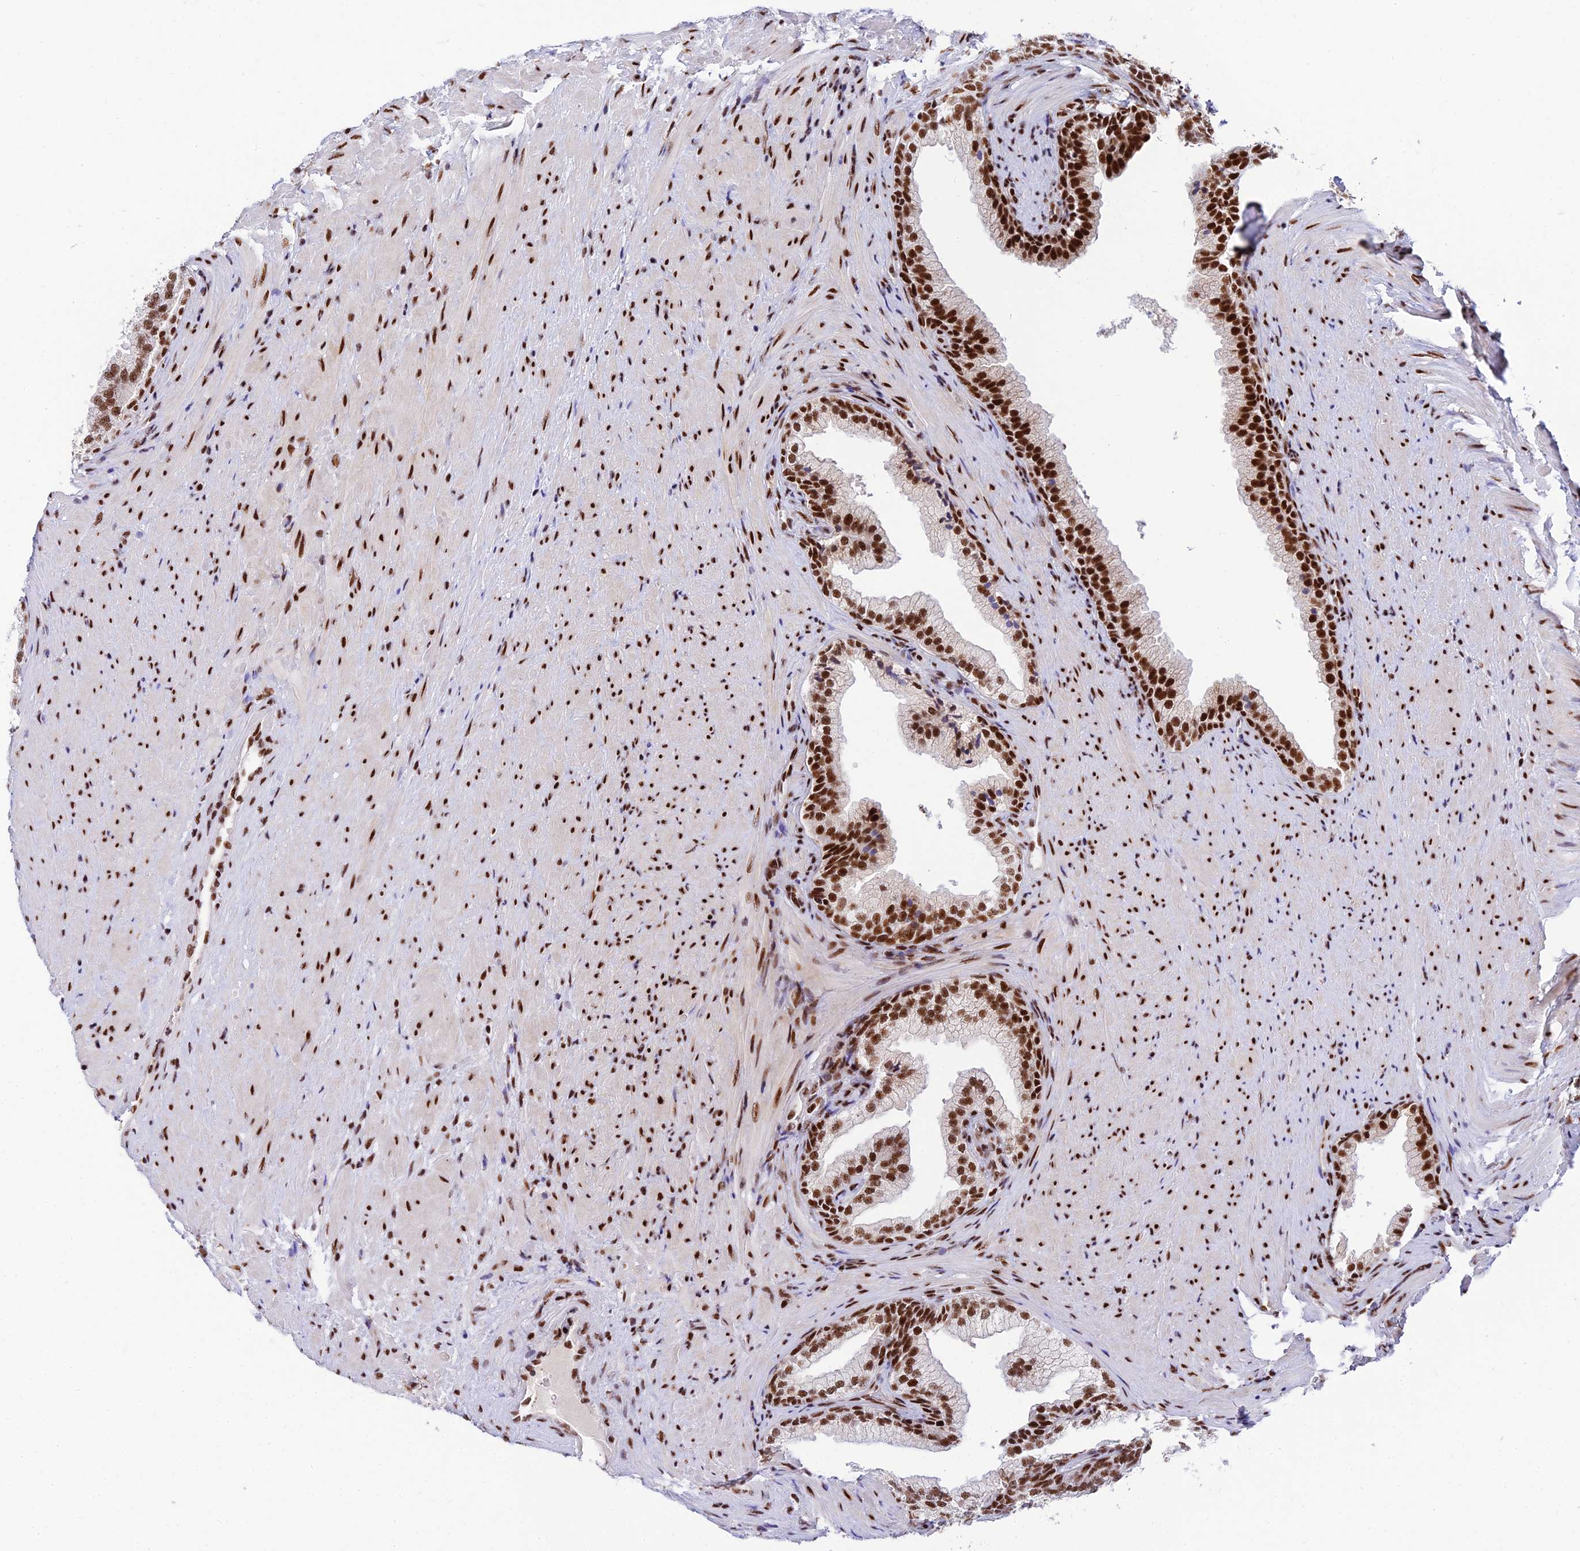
{"staining": {"intensity": "strong", "quantity": ">75%", "location": "nuclear"}, "tissue": "prostate", "cell_type": "Glandular cells", "image_type": "normal", "snomed": [{"axis": "morphology", "description": "Normal tissue, NOS"}, {"axis": "topography", "description": "Prostate"}], "caption": "Immunohistochemistry of unremarkable prostate displays high levels of strong nuclear staining in approximately >75% of glandular cells.", "gene": "USP22", "patient": {"sex": "male", "age": 76}}